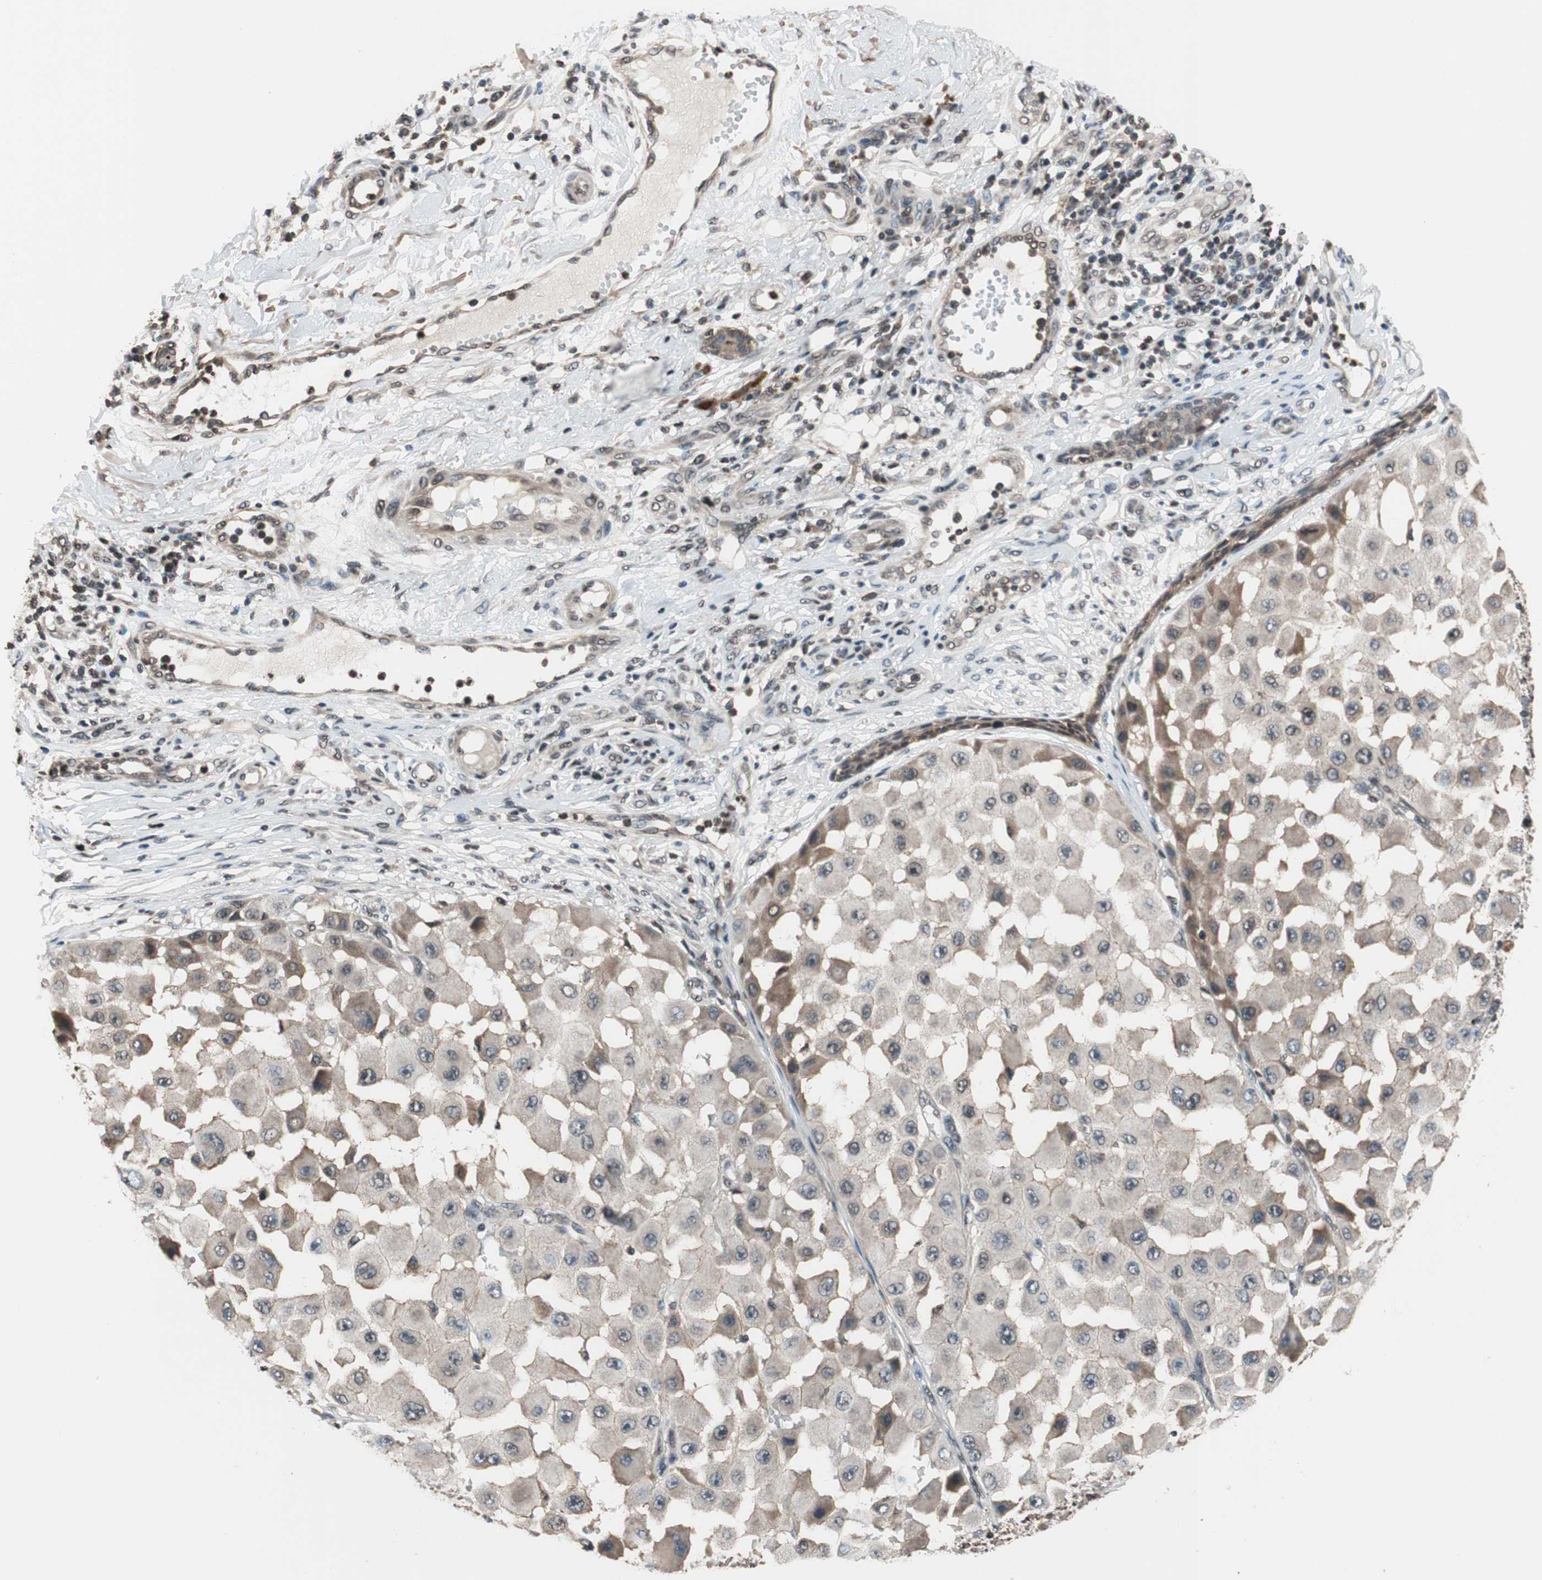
{"staining": {"intensity": "weak", "quantity": ">75%", "location": "cytoplasmic/membranous"}, "tissue": "melanoma", "cell_type": "Tumor cells", "image_type": "cancer", "snomed": [{"axis": "morphology", "description": "Malignant melanoma, NOS"}, {"axis": "topography", "description": "Skin"}], "caption": "Brown immunohistochemical staining in human malignant melanoma demonstrates weak cytoplasmic/membranous staining in about >75% of tumor cells.", "gene": "RFC1", "patient": {"sex": "female", "age": 81}}